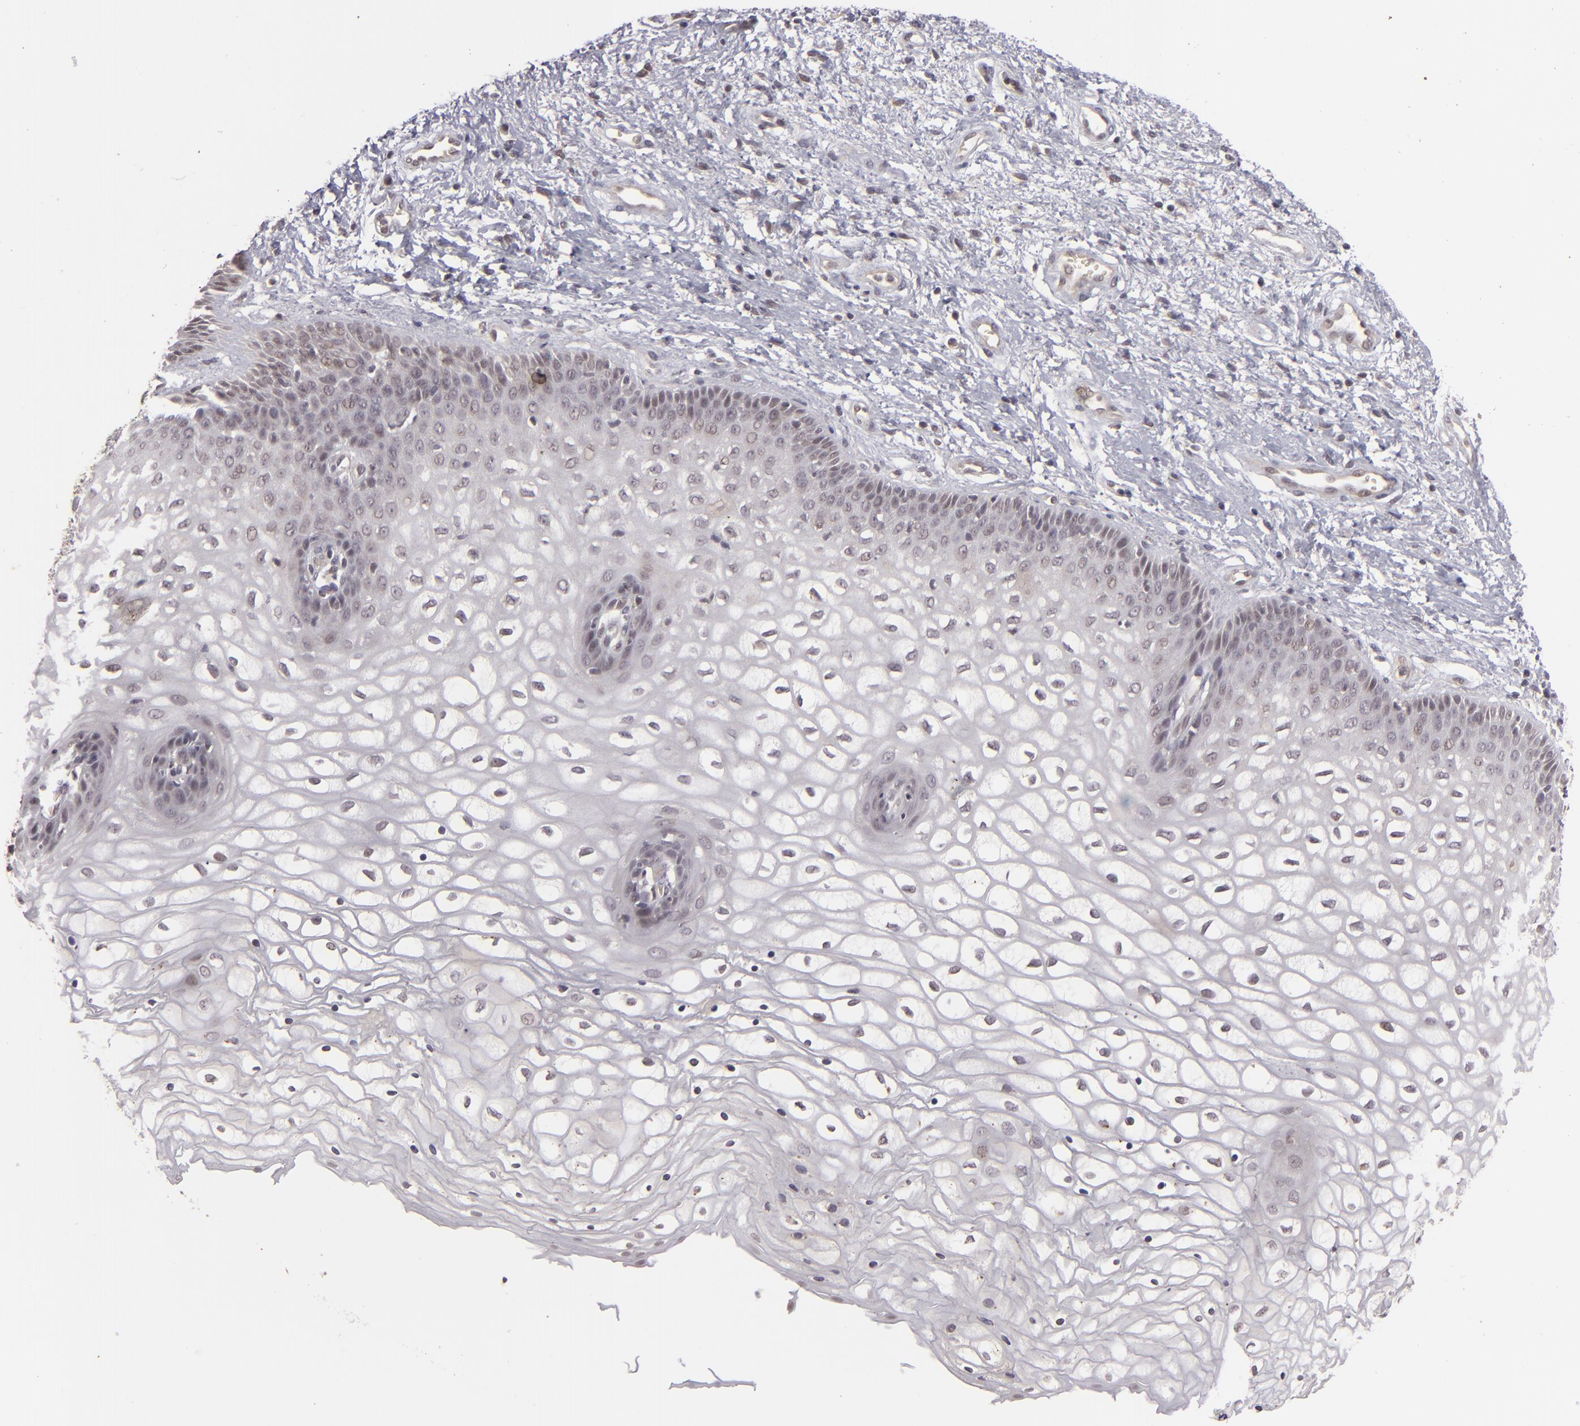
{"staining": {"intensity": "weak", "quantity": "<25%", "location": "cytoplasmic/membranous"}, "tissue": "vagina", "cell_type": "Squamous epithelial cells", "image_type": "normal", "snomed": [{"axis": "morphology", "description": "Normal tissue, NOS"}, {"axis": "topography", "description": "Vagina"}], "caption": "An immunohistochemistry micrograph of normal vagina is shown. There is no staining in squamous epithelial cells of vagina. Nuclei are stained in blue.", "gene": "DFFA", "patient": {"sex": "female", "age": 34}}